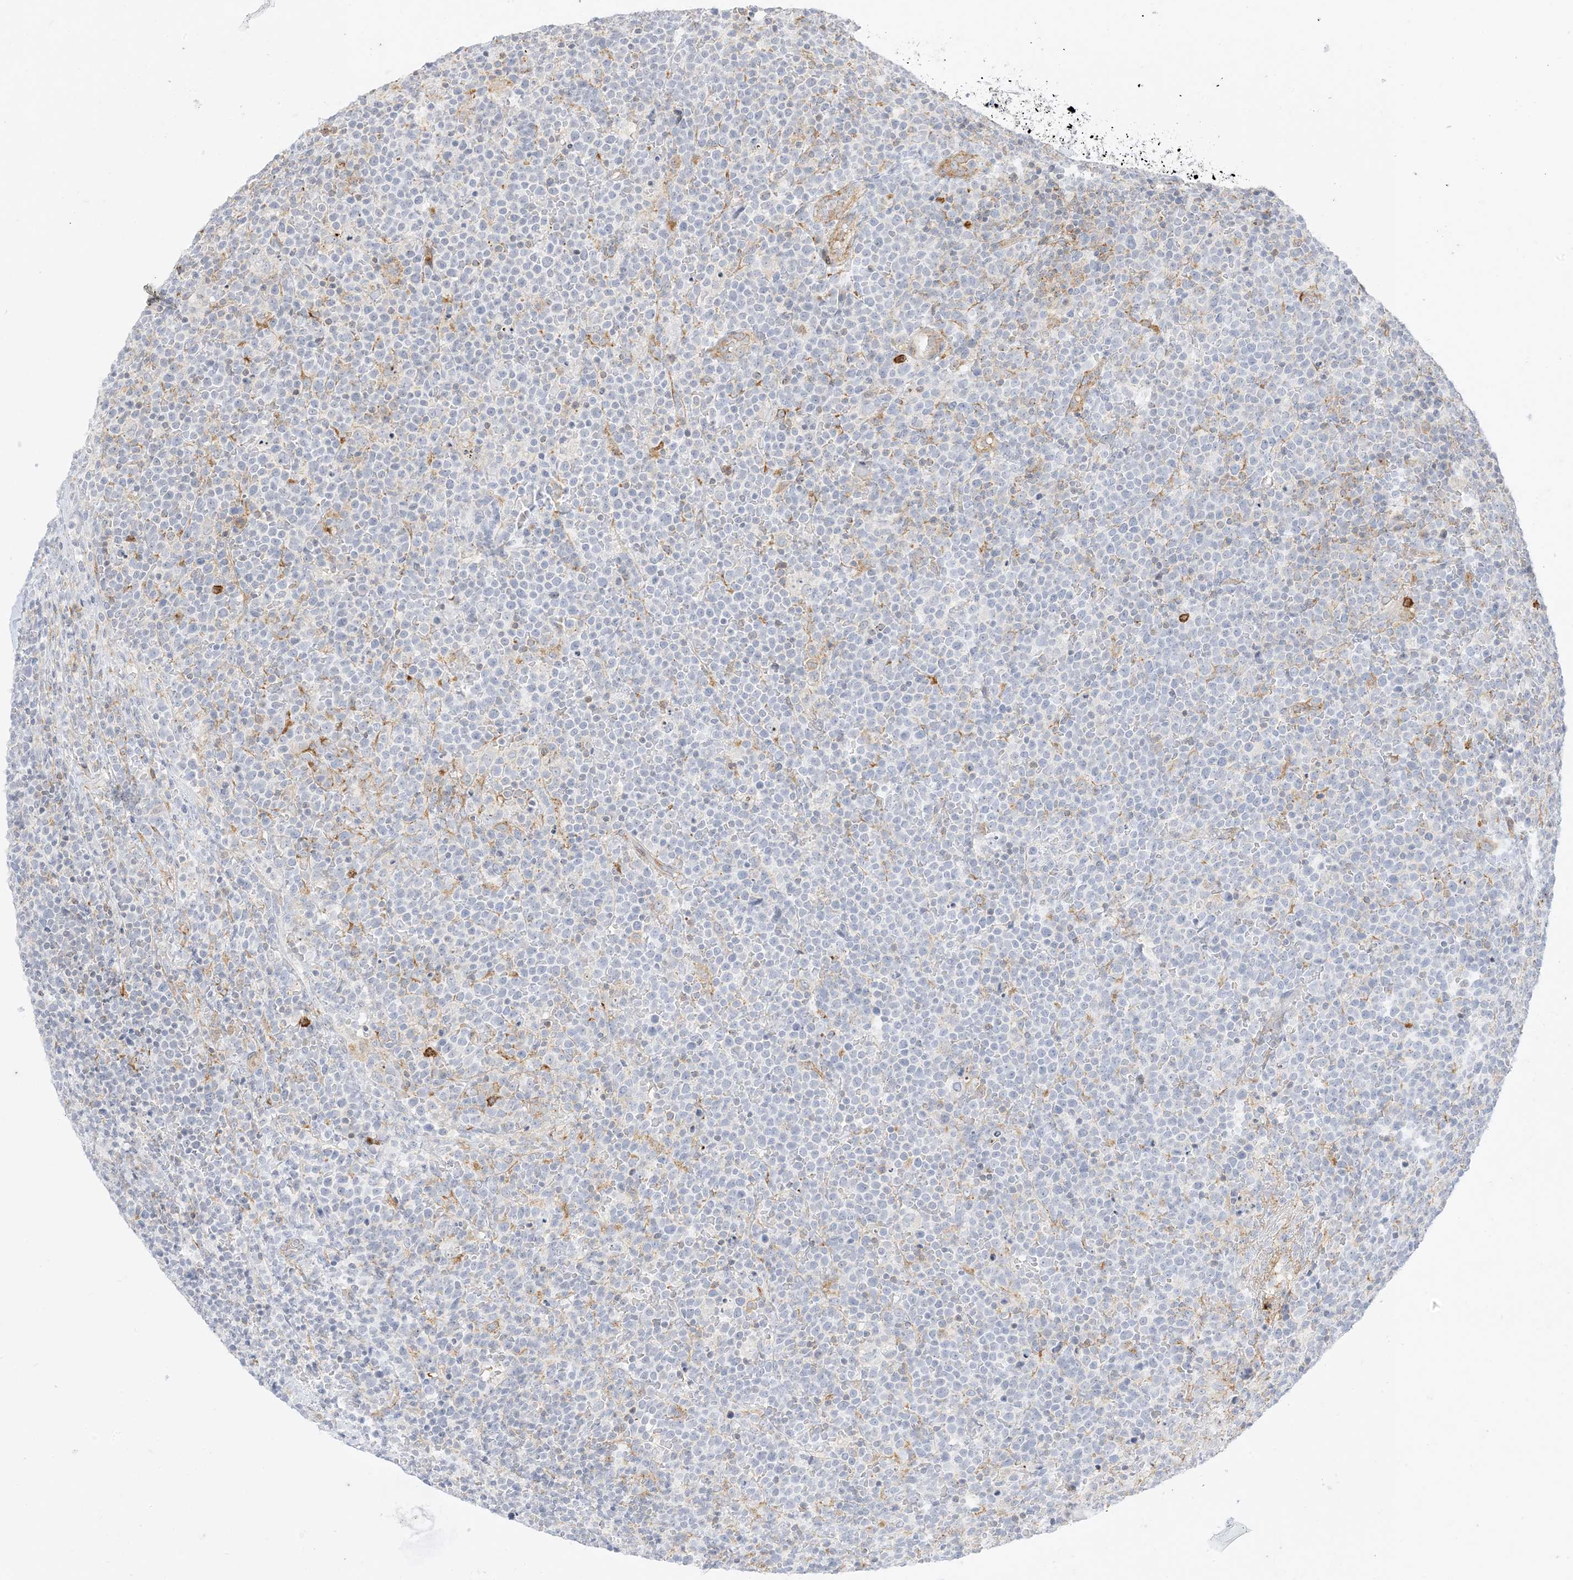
{"staining": {"intensity": "negative", "quantity": "none", "location": "none"}, "tissue": "lymphoma", "cell_type": "Tumor cells", "image_type": "cancer", "snomed": [{"axis": "morphology", "description": "Malignant lymphoma, non-Hodgkin's type, High grade"}, {"axis": "topography", "description": "Lymph node"}], "caption": "Tumor cells are negative for protein expression in human malignant lymphoma, non-Hodgkin's type (high-grade).", "gene": "RAC1", "patient": {"sex": "male", "age": 61}}